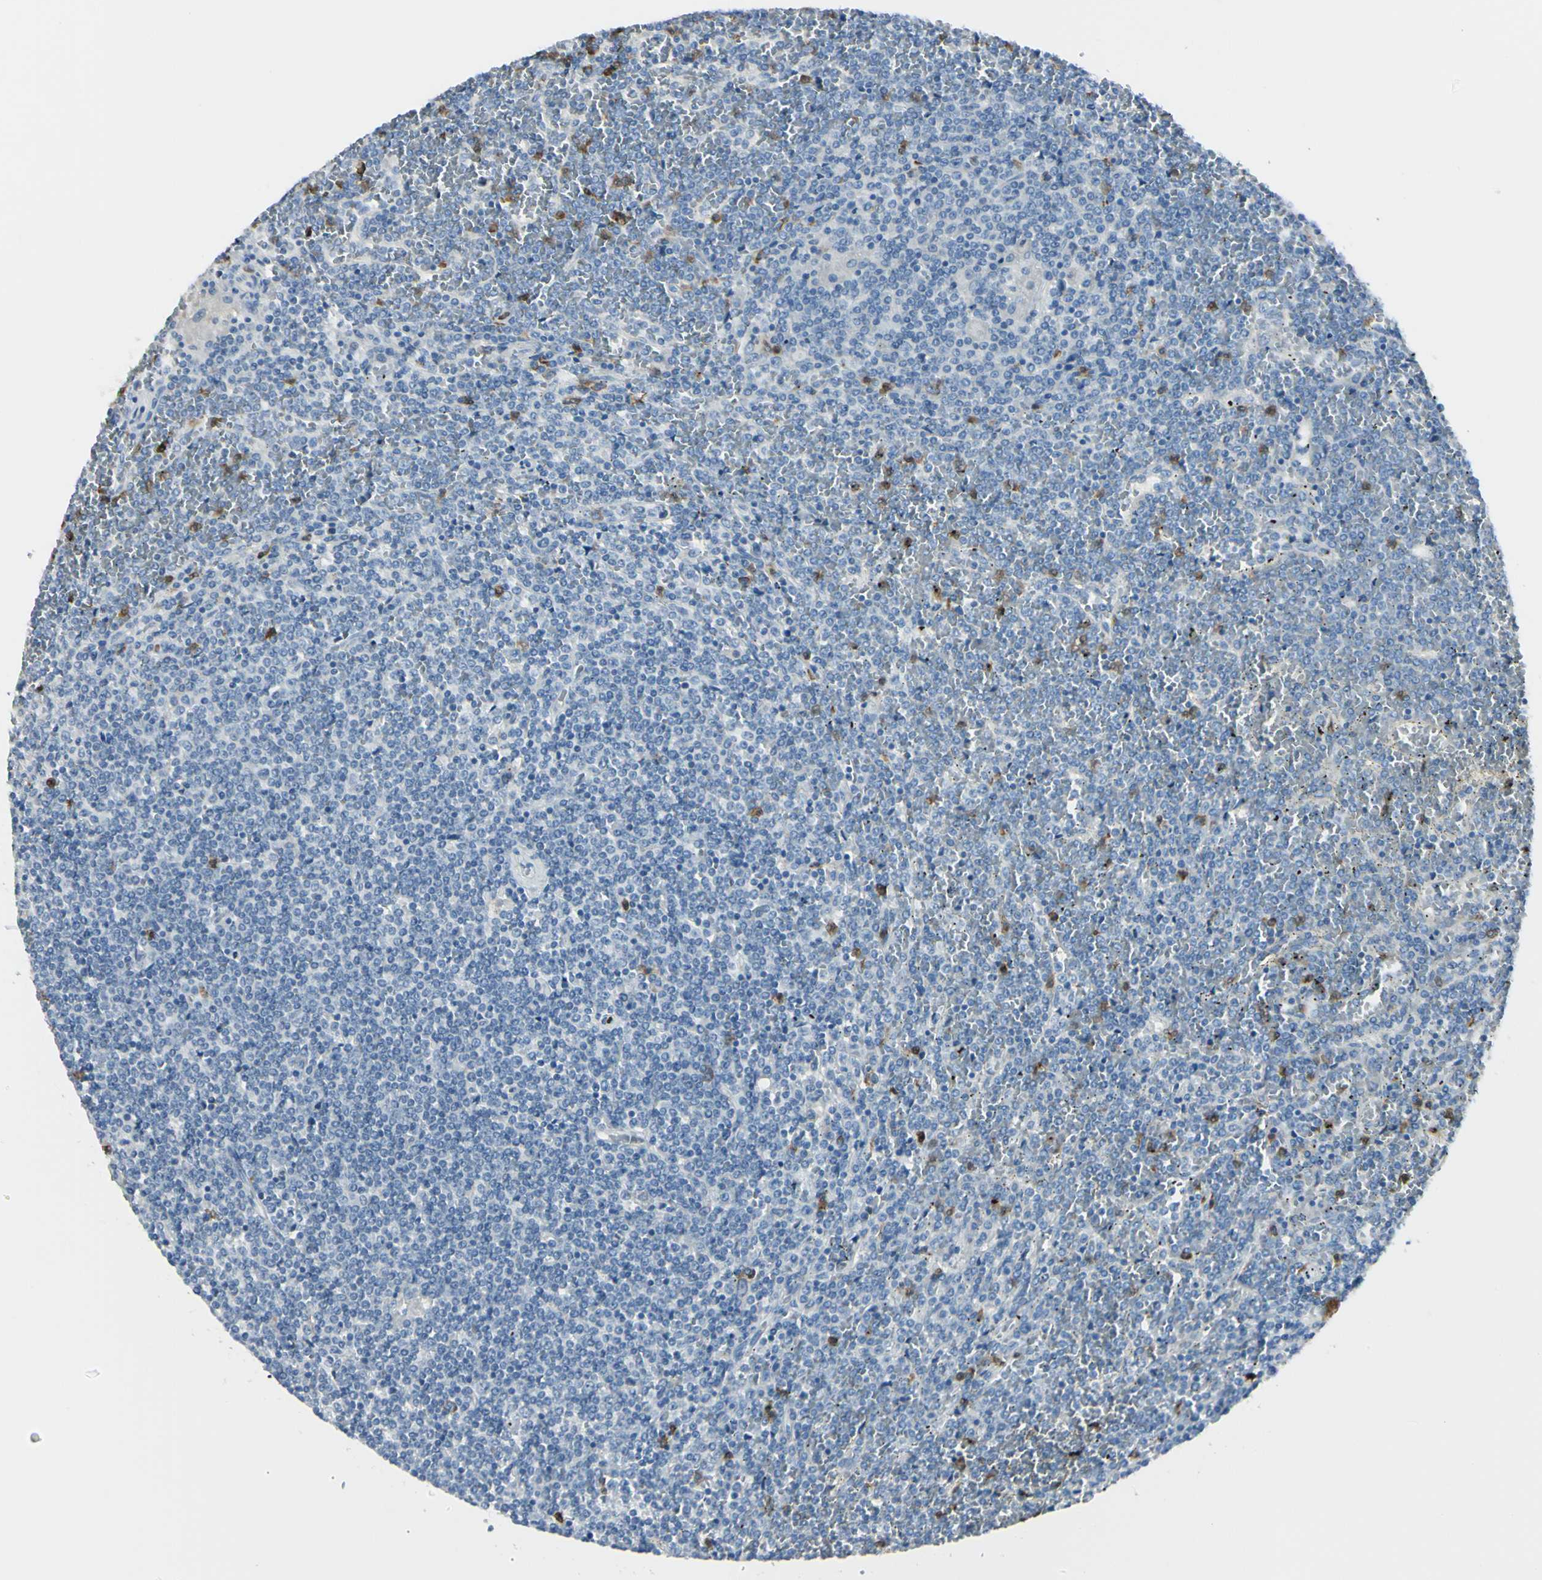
{"staining": {"intensity": "negative", "quantity": "none", "location": "none"}, "tissue": "lymphoma", "cell_type": "Tumor cells", "image_type": "cancer", "snomed": [{"axis": "morphology", "description": "Malignant lymphoma, non-Hodgkin's type, Low grade"}, {"axis": "topography", "description": "Spleen"}], "caption": "Tumor cells are negative for brown protein staining in malignant lymphoma, non-Hodgkin's type (low-grade).", "gene": "ZNF557", "patient": {"sex": "female", "age": 19}}